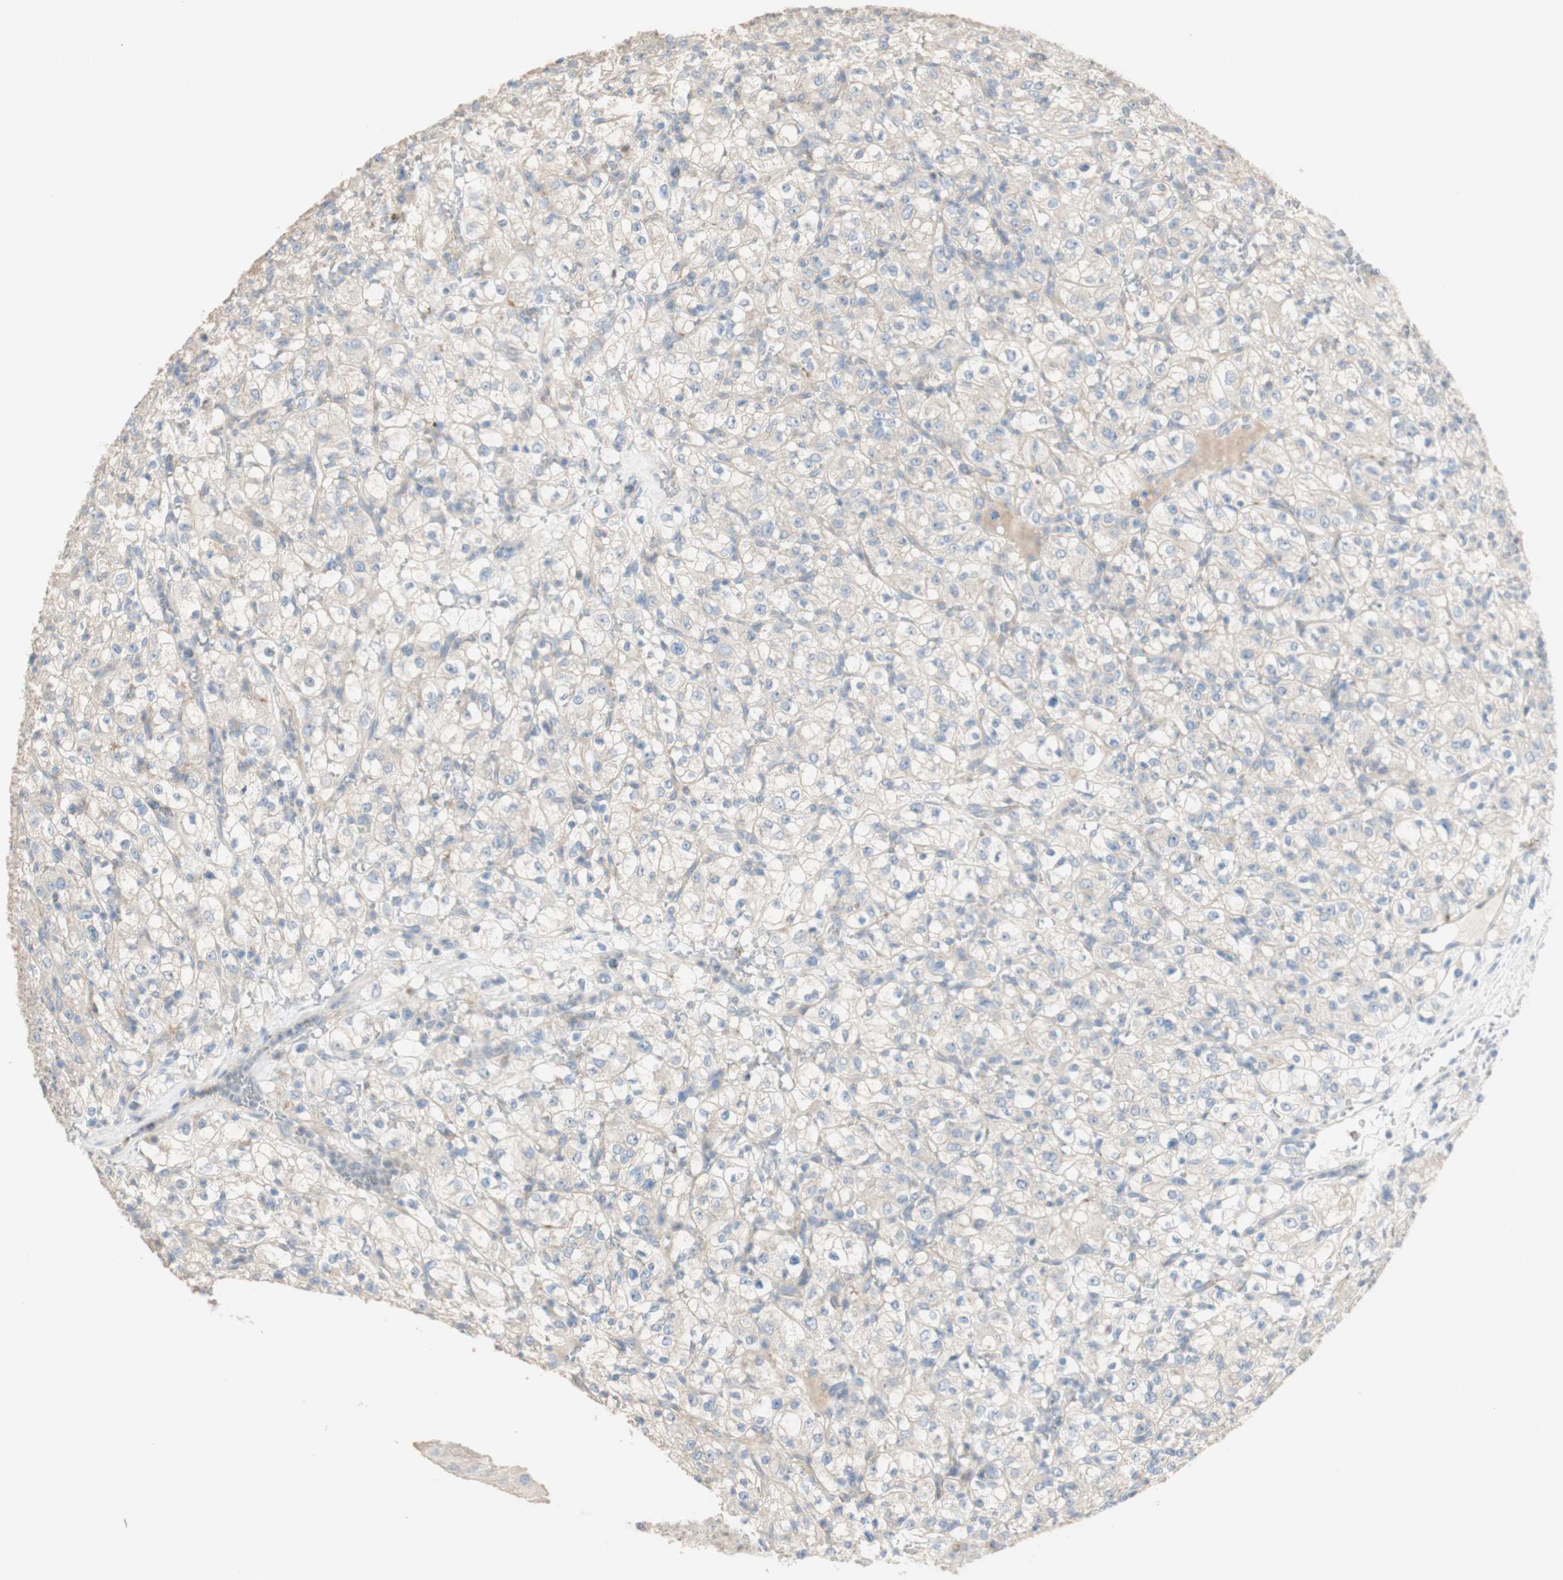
{"staining": {"intensity": "negative", "quantity": "none", "location": "none"}, "tissue": "renal cancer", "cell_type": "Tumor cells", "image_type": "cancer", "snomed": [{"axis": "morphology", "description": "Normal tissue, NOS"}, {"axis": "morphology", "description": "Adenocarcinoma, NOS"}, {"axis": "topography", "description": "Kidney"}], "caption": "A photomicrograph of human adenocarcinoma (renal) is negative for staining in tumor cells. The staining was performed using DAB (3,3'-diaminobenzidine) to visualize the protein expression in brown, while the nuclei were stained in blue with hematoxylin (Magnification: 20x).", "gene": "MANEA", "patient": {"sex": "female", "age": 72}}